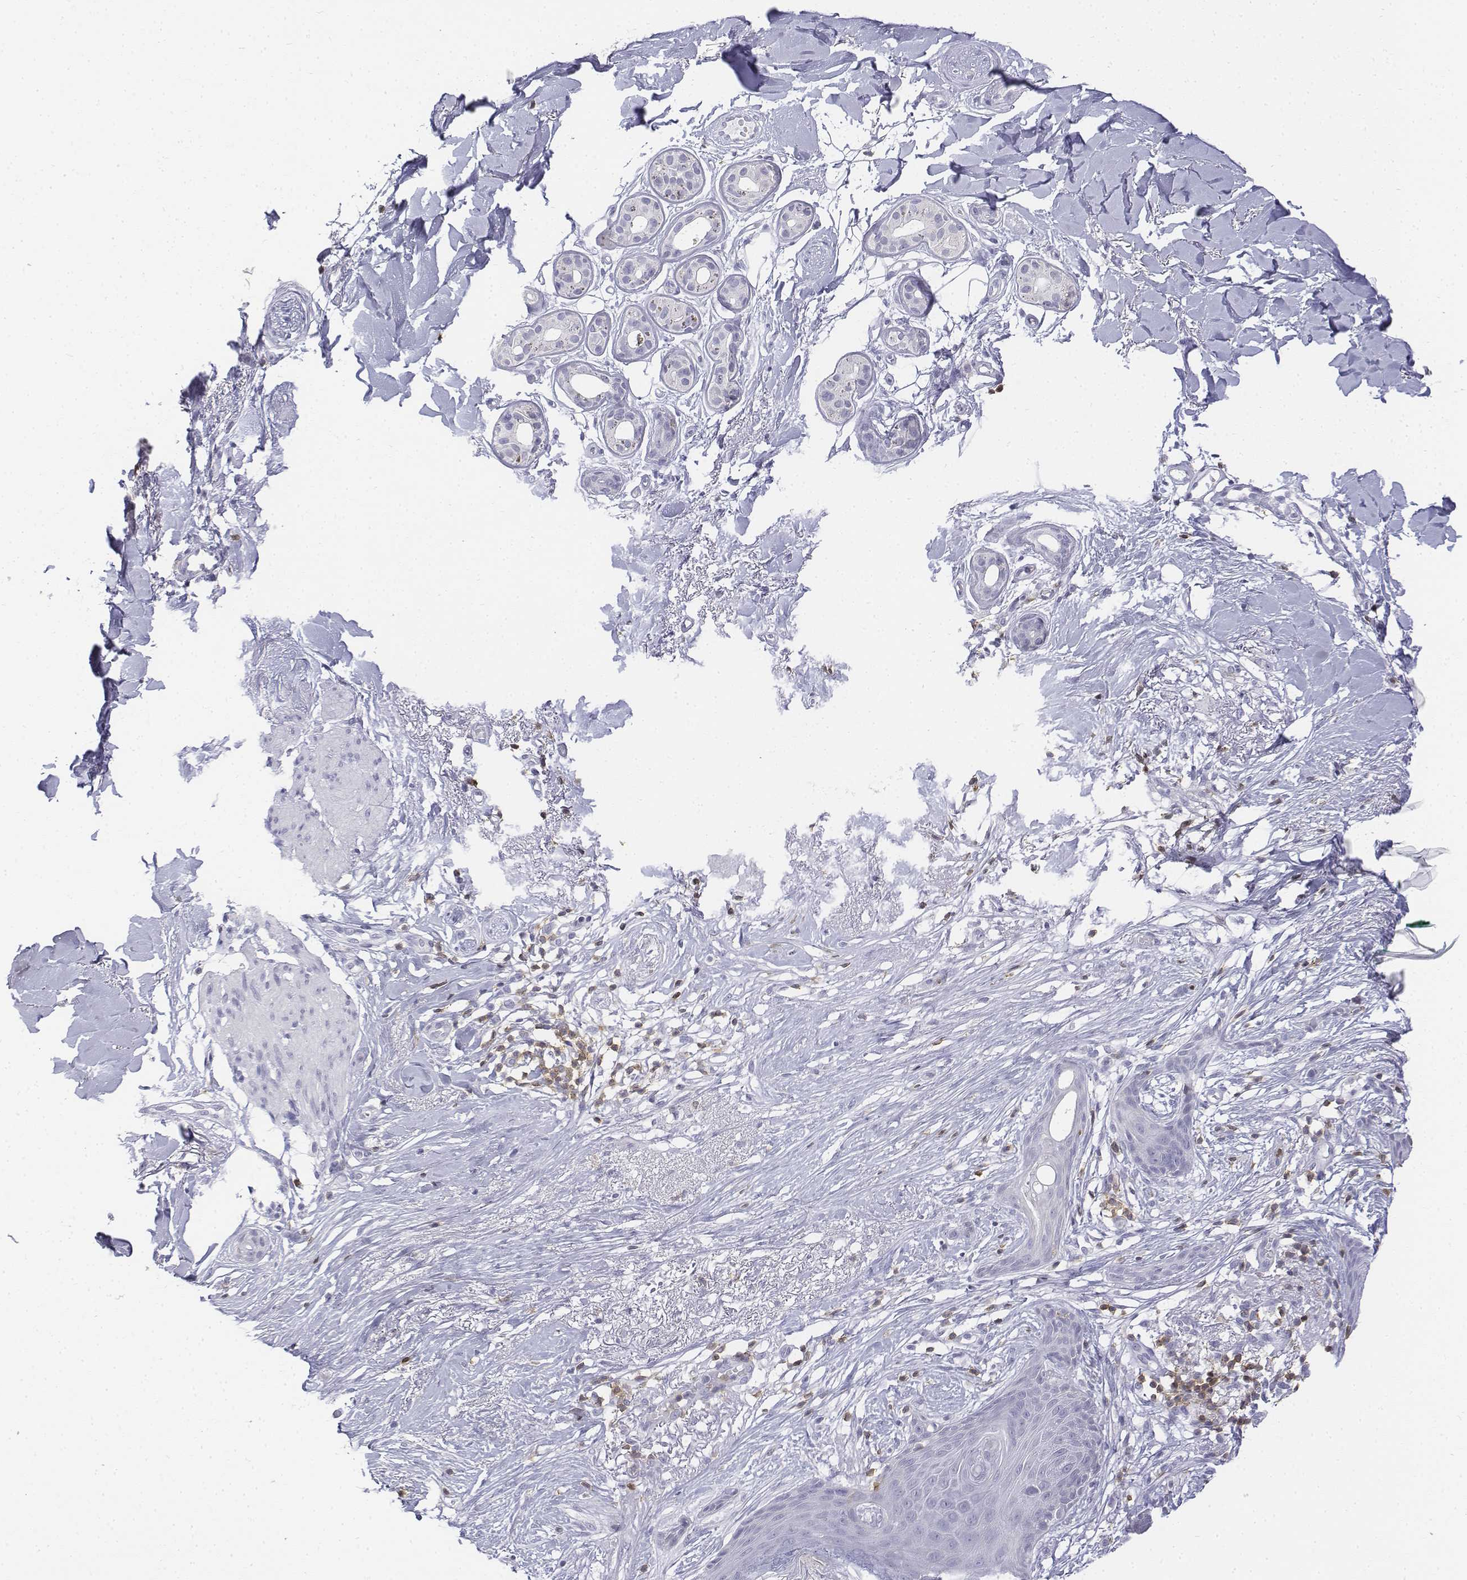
{"staining": {"intensity": "negative", "quantity": "none", "location": "none"}, "tissue": "skin cancer", "cell_type": "Tumor cells", "image_type": "cancer", "snomed": [{"axis": "morphology", "description": "Normal tissue, NOS"}, {"axis": "morphology", "description": "Basal cell carcinoma"}, {"axis": "topography", "description": "Skin"}], "caption": "A micrograph of human skin cancer is negative for staining in tumor cells.", "gene": "CD3E", "patient": {"sex": "male", "age": 84}}